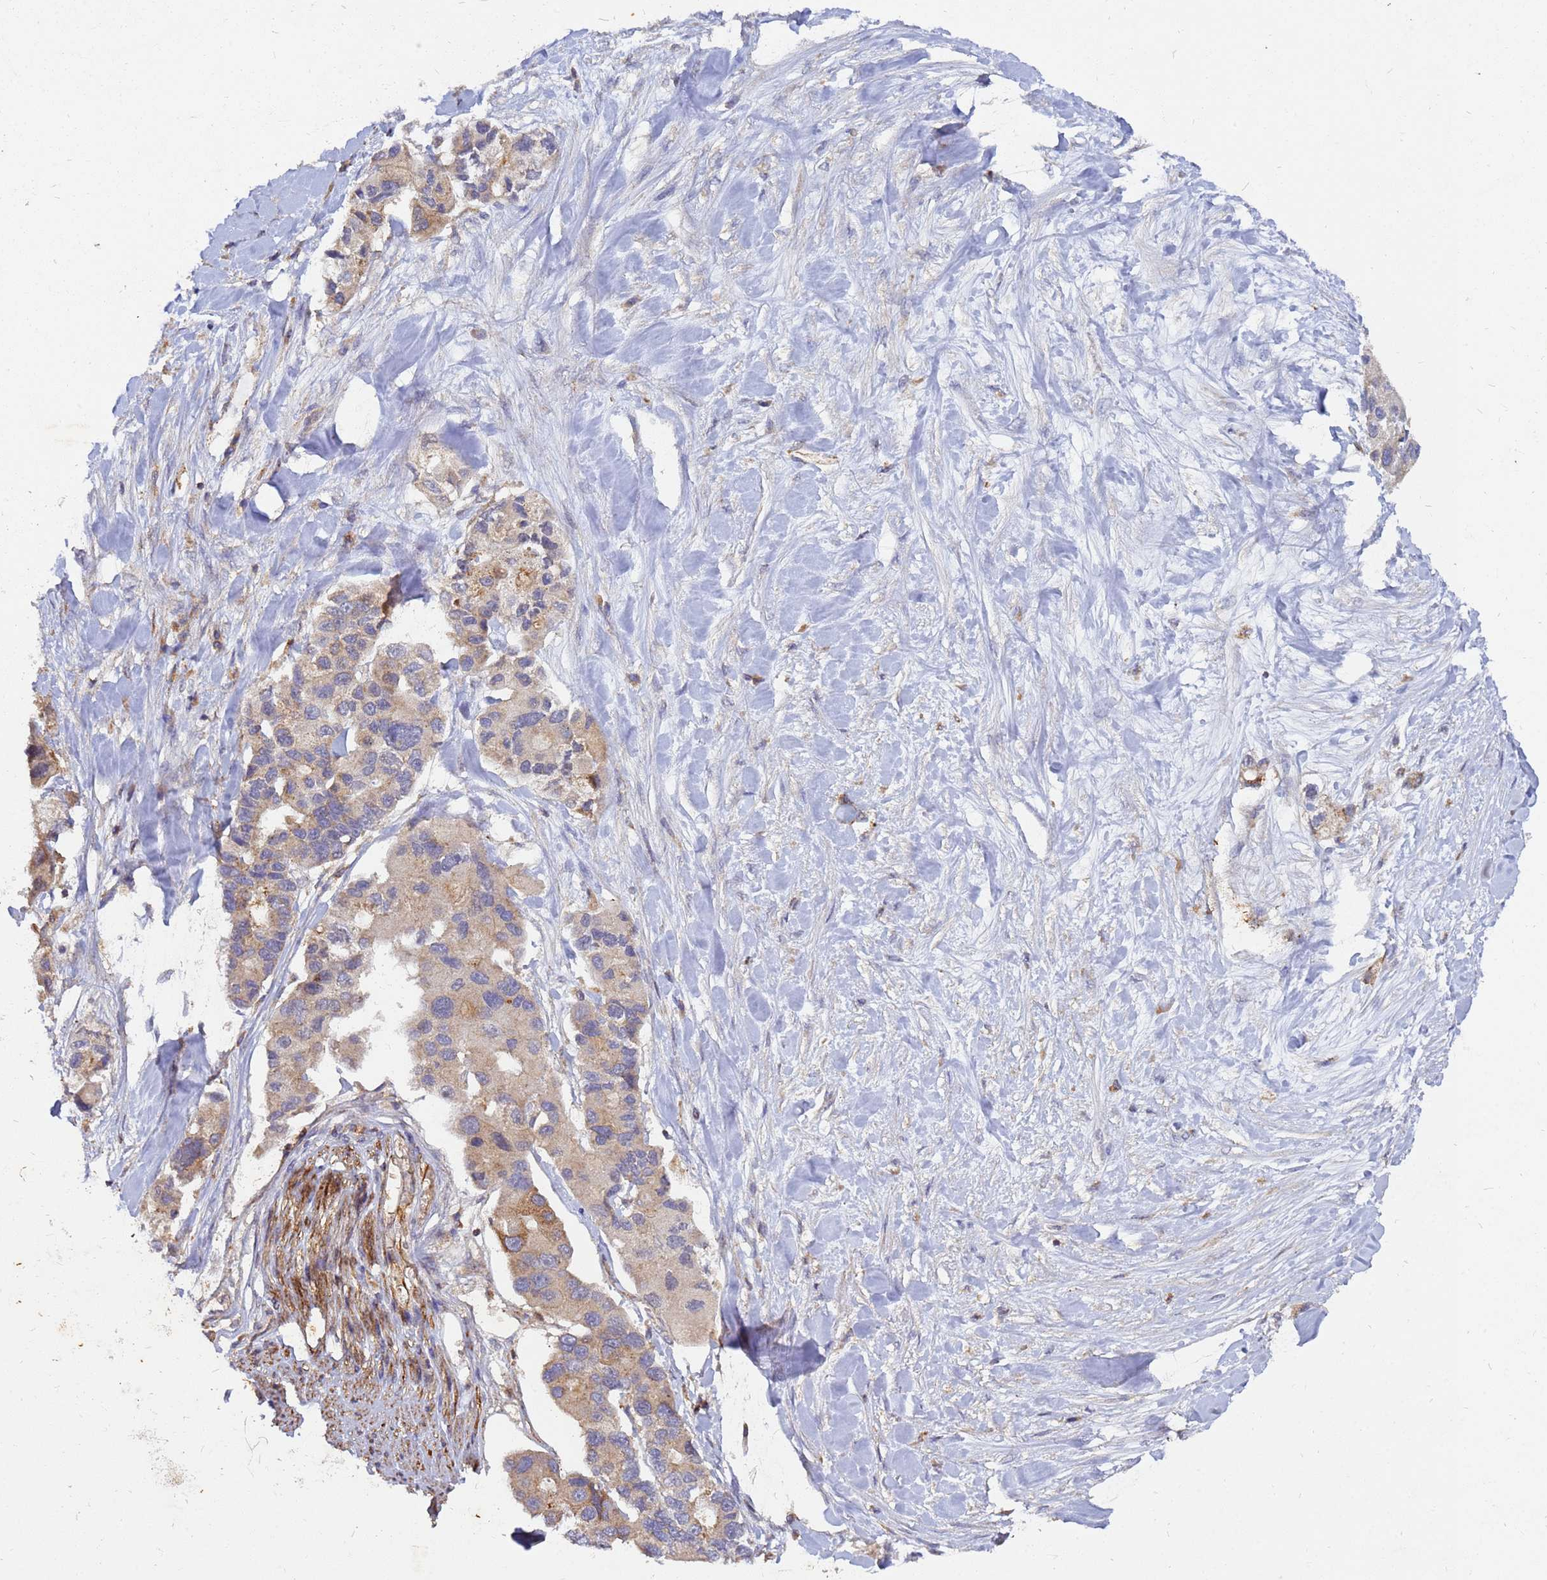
{"staining": {"intensity": "moderate", "quantity": ">75%", "location": "cytoplasmic/membranous"}, "tissue": "lung cancer", "cell_type": "Tumor cells", "image_type": "cancer", "snomed": [{"axis": "morphology", "description": "Adenocarcinoma, NOS"}, {"axis": "topography", "description": "Lung"}], "caption": "Human adenocarcinoma (lung) stained with a brown dye exhibits moderate cytoplasmic/membranous positive expression in about >75% of tumor cells.", "gene": "CDC34", "patient": {"sex": "female", "age": 54}}